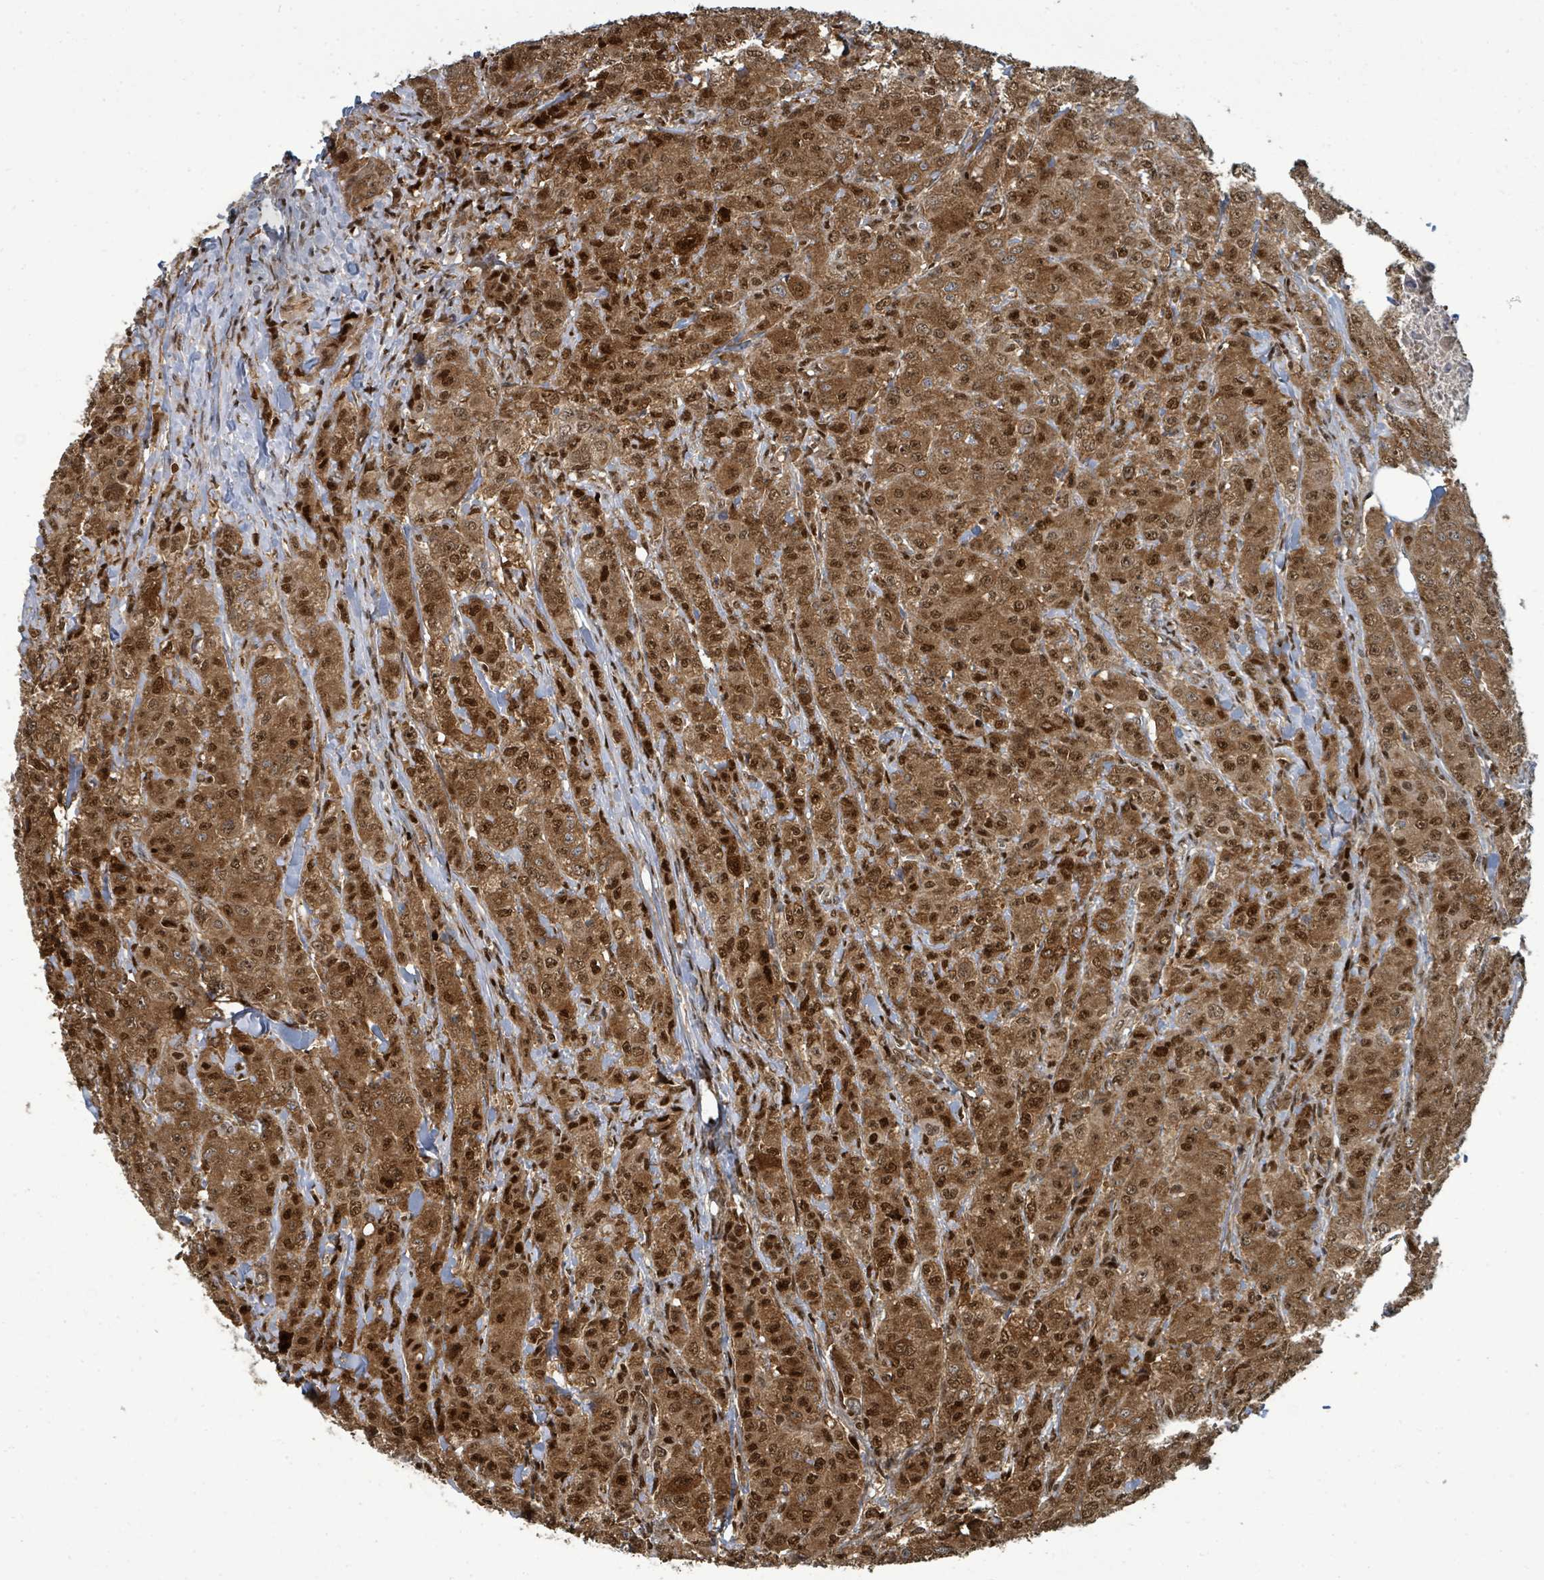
{"staining": {"intensity": "strong", "quantity": ">75%", "location": "cytoplasmic/membranous,nuclear"}, "tissue": "breast cancer", "cell_type": "Tumor cells", "image_type": "cancer", "snomed": [{"axis": "morphology", "description": "Duct carcinoma"}, {"axis": "topography", "description": "Breast"}], "caption": "Breast cancer (infiltrating ductal carcinoma) stained for a protein reveals strong cytoplasmic/membranous and nuclear positivity in tumor cells.", "gene": "TRDMT1", "patient": {"sex": "female", "age": 43}}